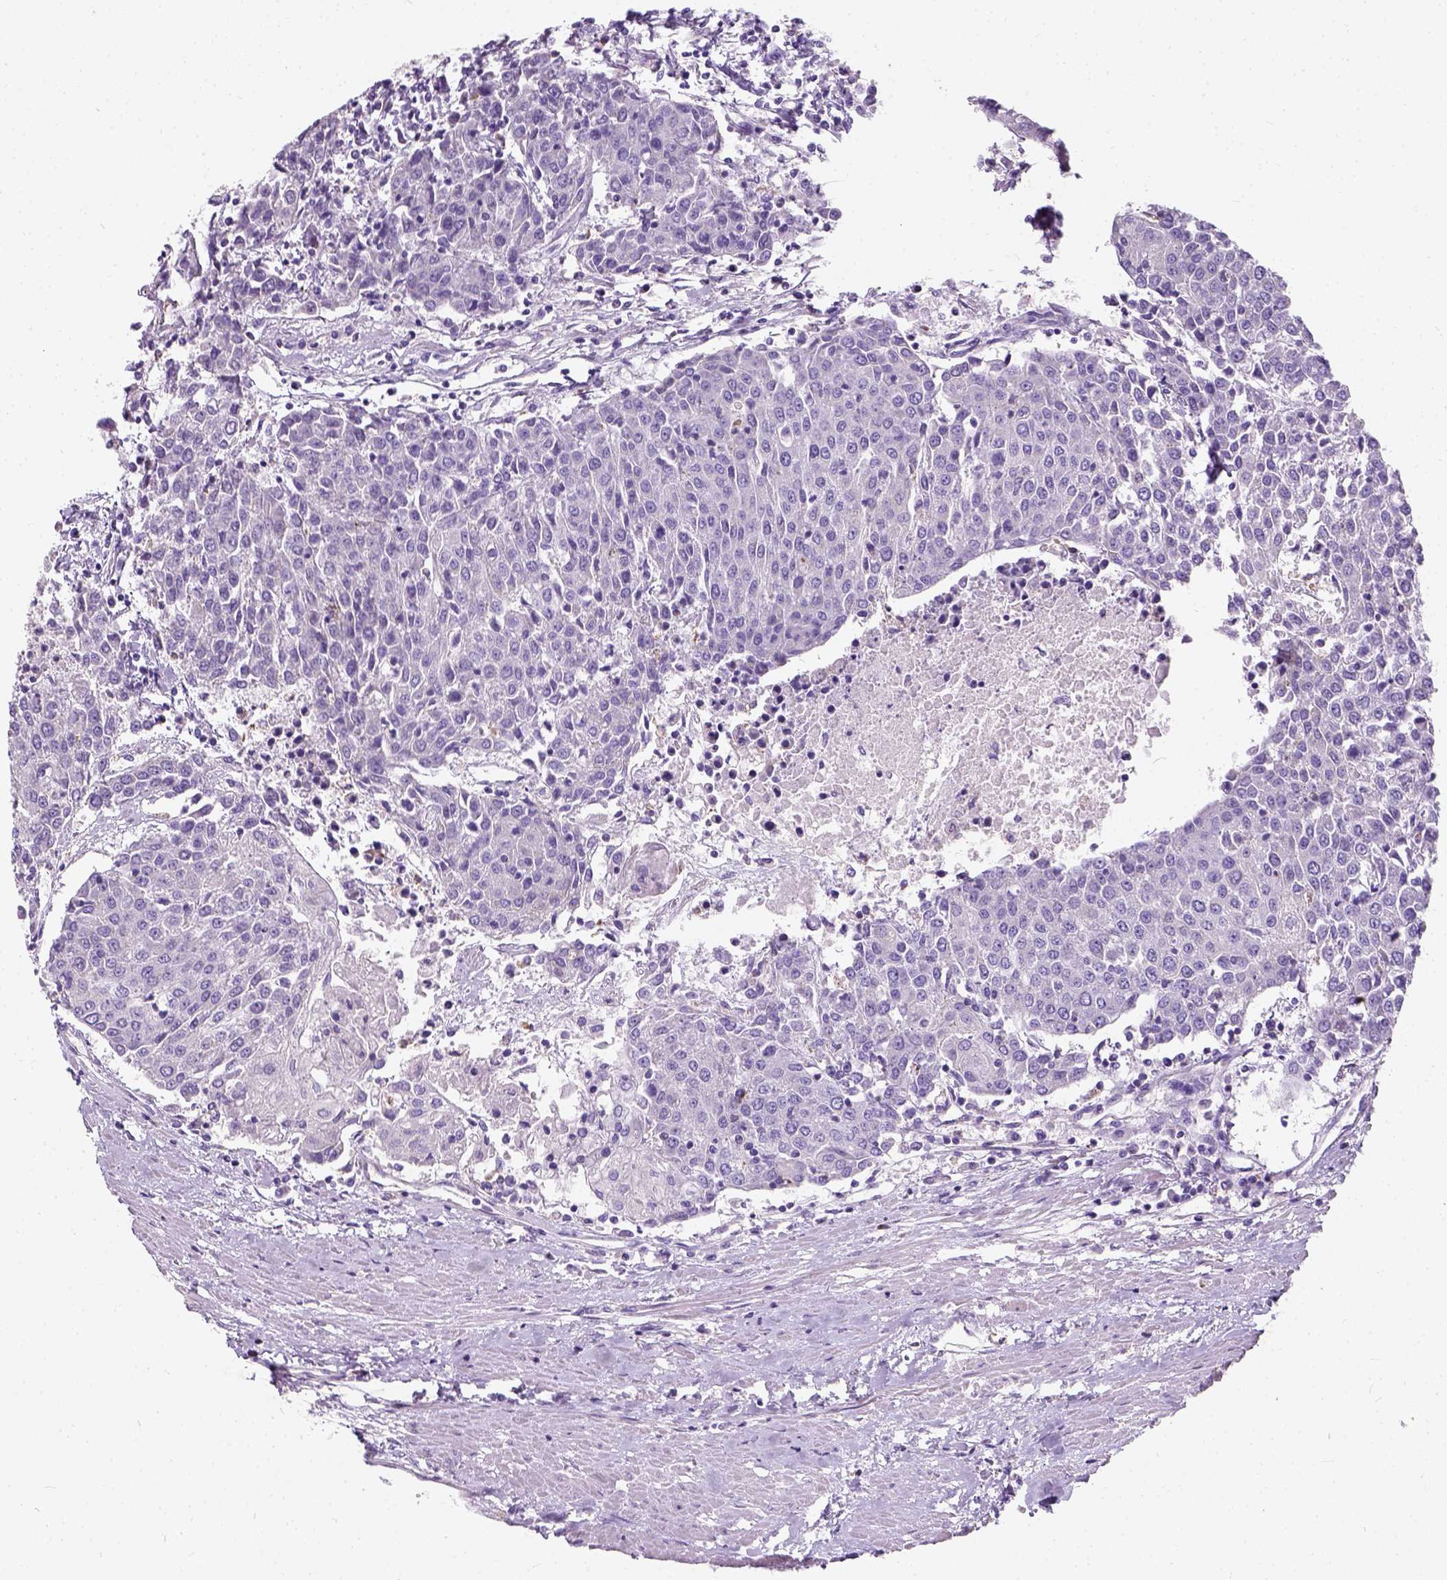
{"staining": {"intensity": "negative", "quantity": "none", "location": "none"}, "tissue": "urothelial cancer", "cell_type": "Tumor cells", "image_type": "cancer", "snomed": [{"axis": "morphology", "description": "Urothelial carcinoma, High grade"}, {"axis": "topography", "description": "Urinary bladder"}], "caption": "High-grade urothelial carcinoma was stained to show a protein in brown. There is no significant staining in tumor cells.", "gene": "CHODL", "patient": {"sex": "female", "age": 85}}